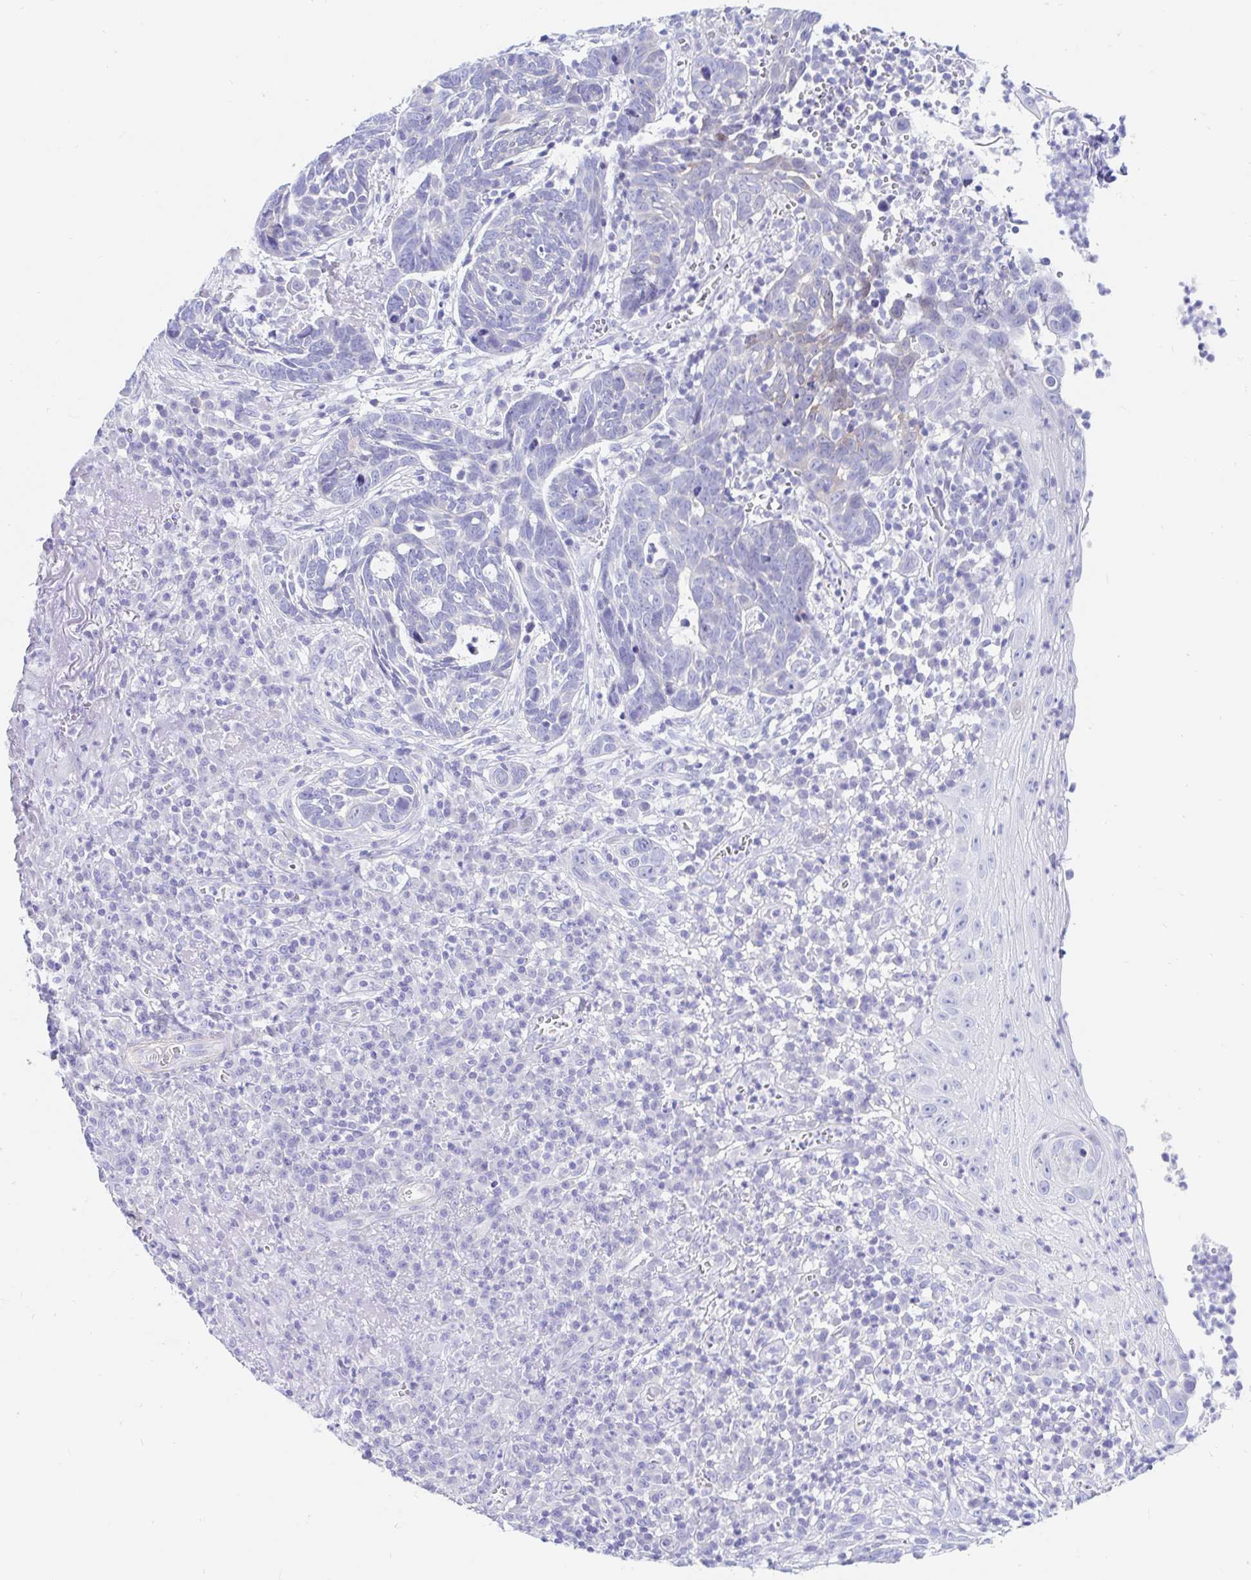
{"staining": {"intensity": "negative", "quantity": "none", "location": "none"}, "tissue": "skin cancer", "cell_type": "Tumor cells", "image_type": "cancer", "snomed": [{"axis": "morphology", "description": "Basal cell carcinoma"}, {"axis": "topography", "description": "Skin"}, {"axis": "topography", "description": "Skin of face"}], "caption": "IHC of skin basal cell carcinoma demonstrates no expression in tumor cells.", "gene": "PPP1R1B", "patient": {"sex": "female", "age": 95}}